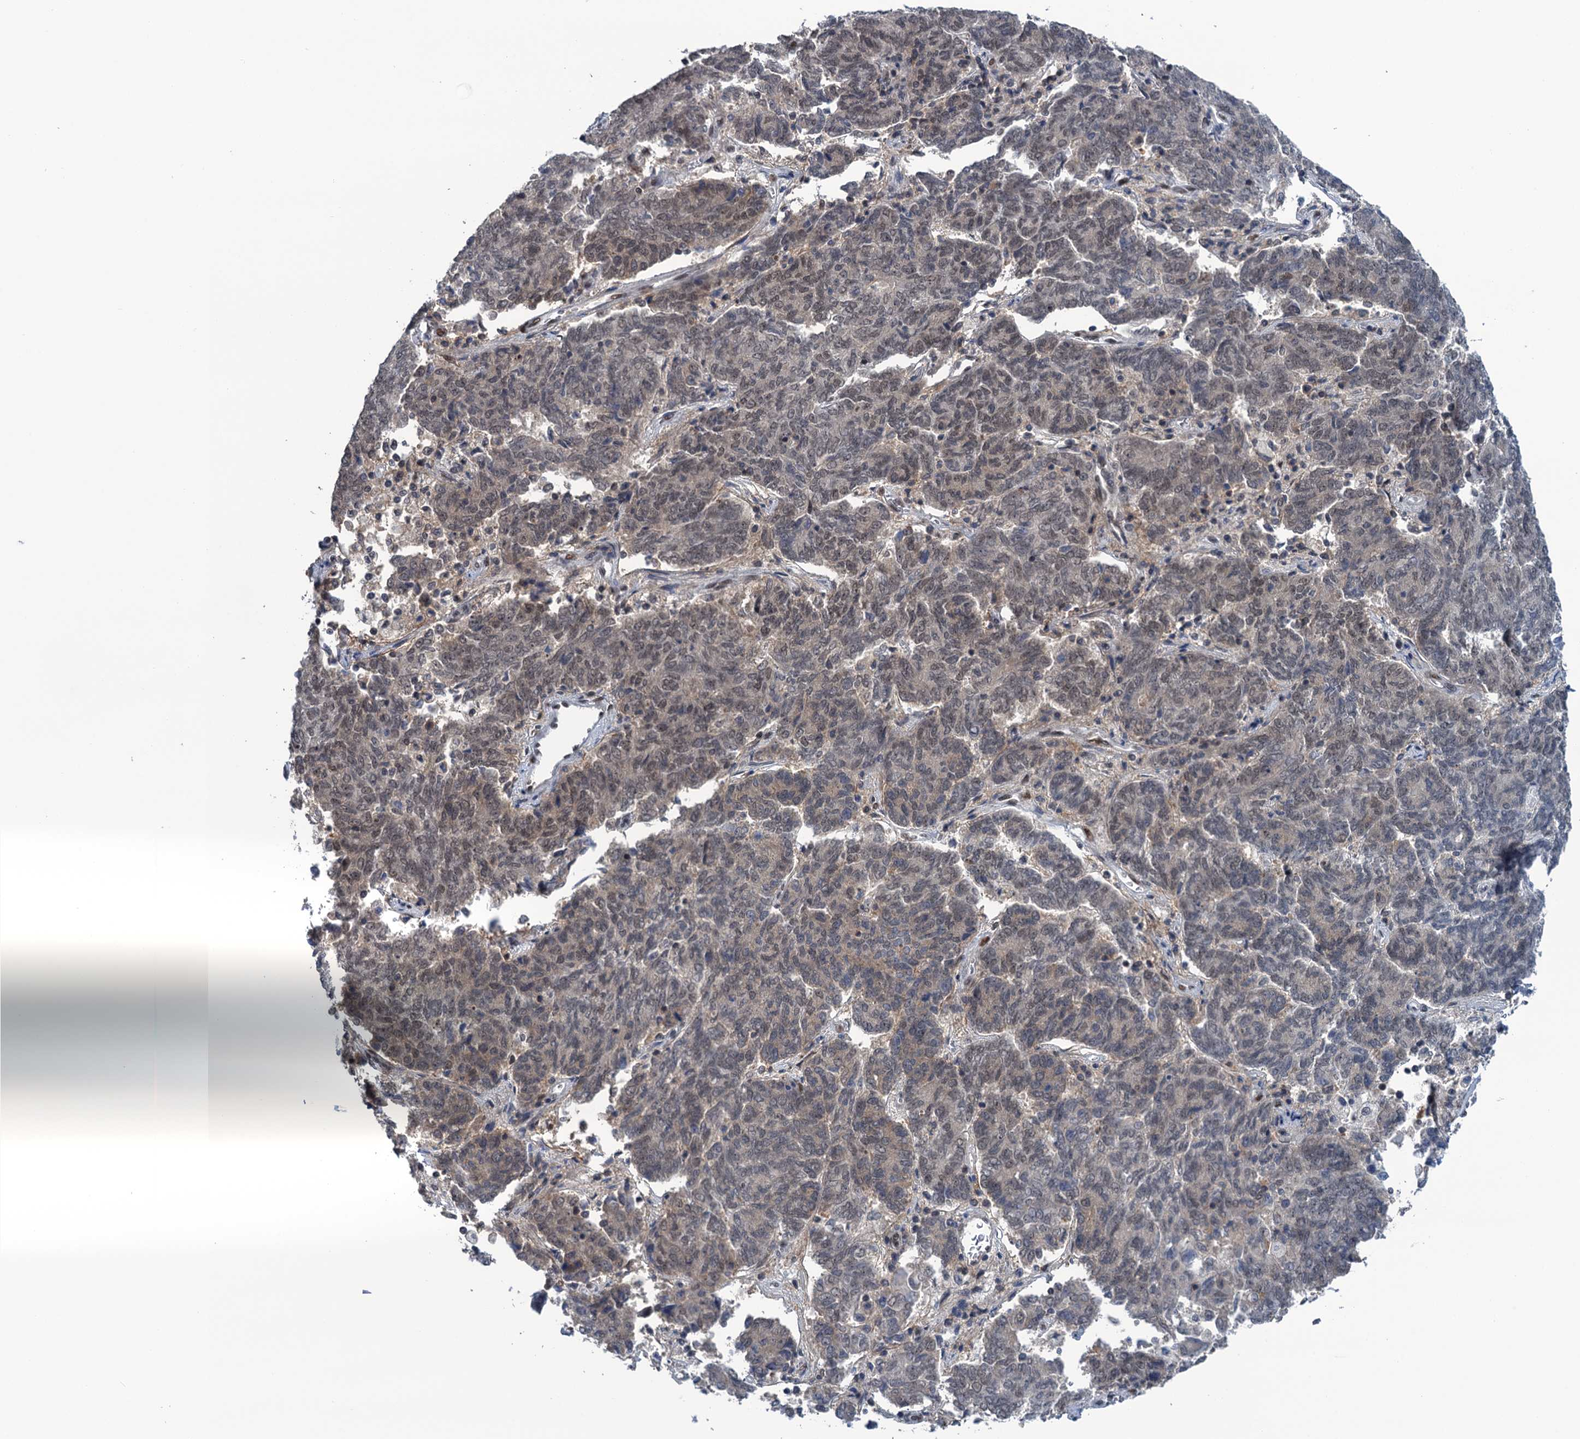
{"staining": {"intensity": "weak", "quantity": ">75%", "location": "cytoplasmic/membranous,nuclear"}, "tissue": "endometrial cancer", "cell_type": "Tumor cells", "image_type": "cancer", "snomed": [{"axis": "morphology", "description": "Adenocarcinoma, NOS"}, {"axis": "topography", "description": "Endometrium"}], "caption": "This is an image of IHC staining of endometrial adenocarcinoma, which shows weak staining in the cytoplasmic/membranous and nuclear of tumor cells.", "gene": "SAE1", "patient": {"sex": "female", "age": 80}}